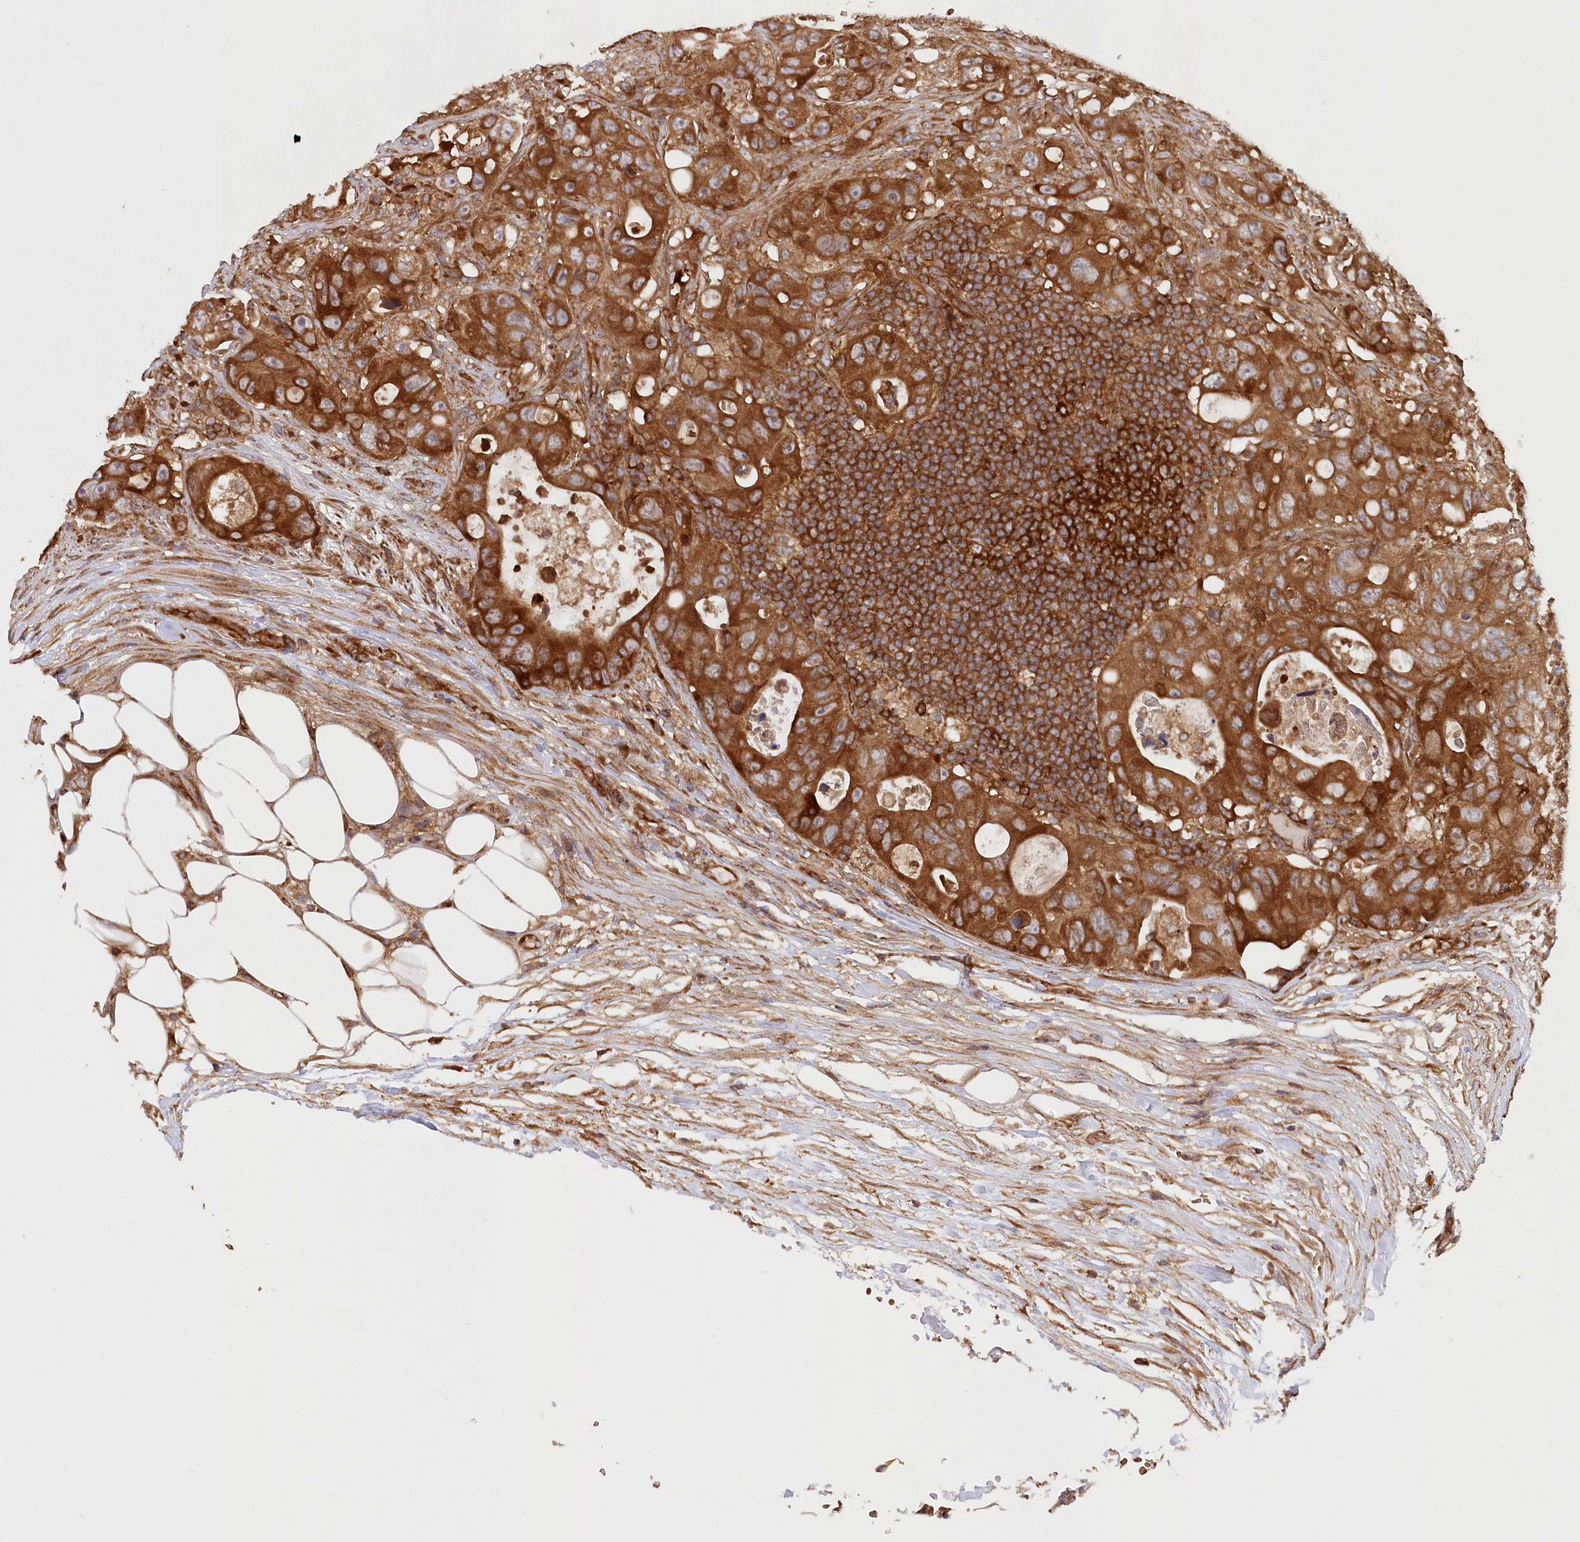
{"staining": {"intensity": "strong", "quantity": ">75%", "location": "cytoplasmic/membranous"}, "tissue": "colorectal cancer", "cell_type": "Tumor cells", "image_type": "cancer", "snomed": [{"axis": "morphology", "description": "Adenocarcinoma, NOS"}, {"axis": "topography", "description": "Colon"}], "caption": "IHC (DAB) staining of adenocarcinoma (colorectal) shows strong cytoplasmic/membranous protein expression in about >75% of tumor cells.", "gene": "PAIP2", "patient": {"sex": "female", "age": 46}}